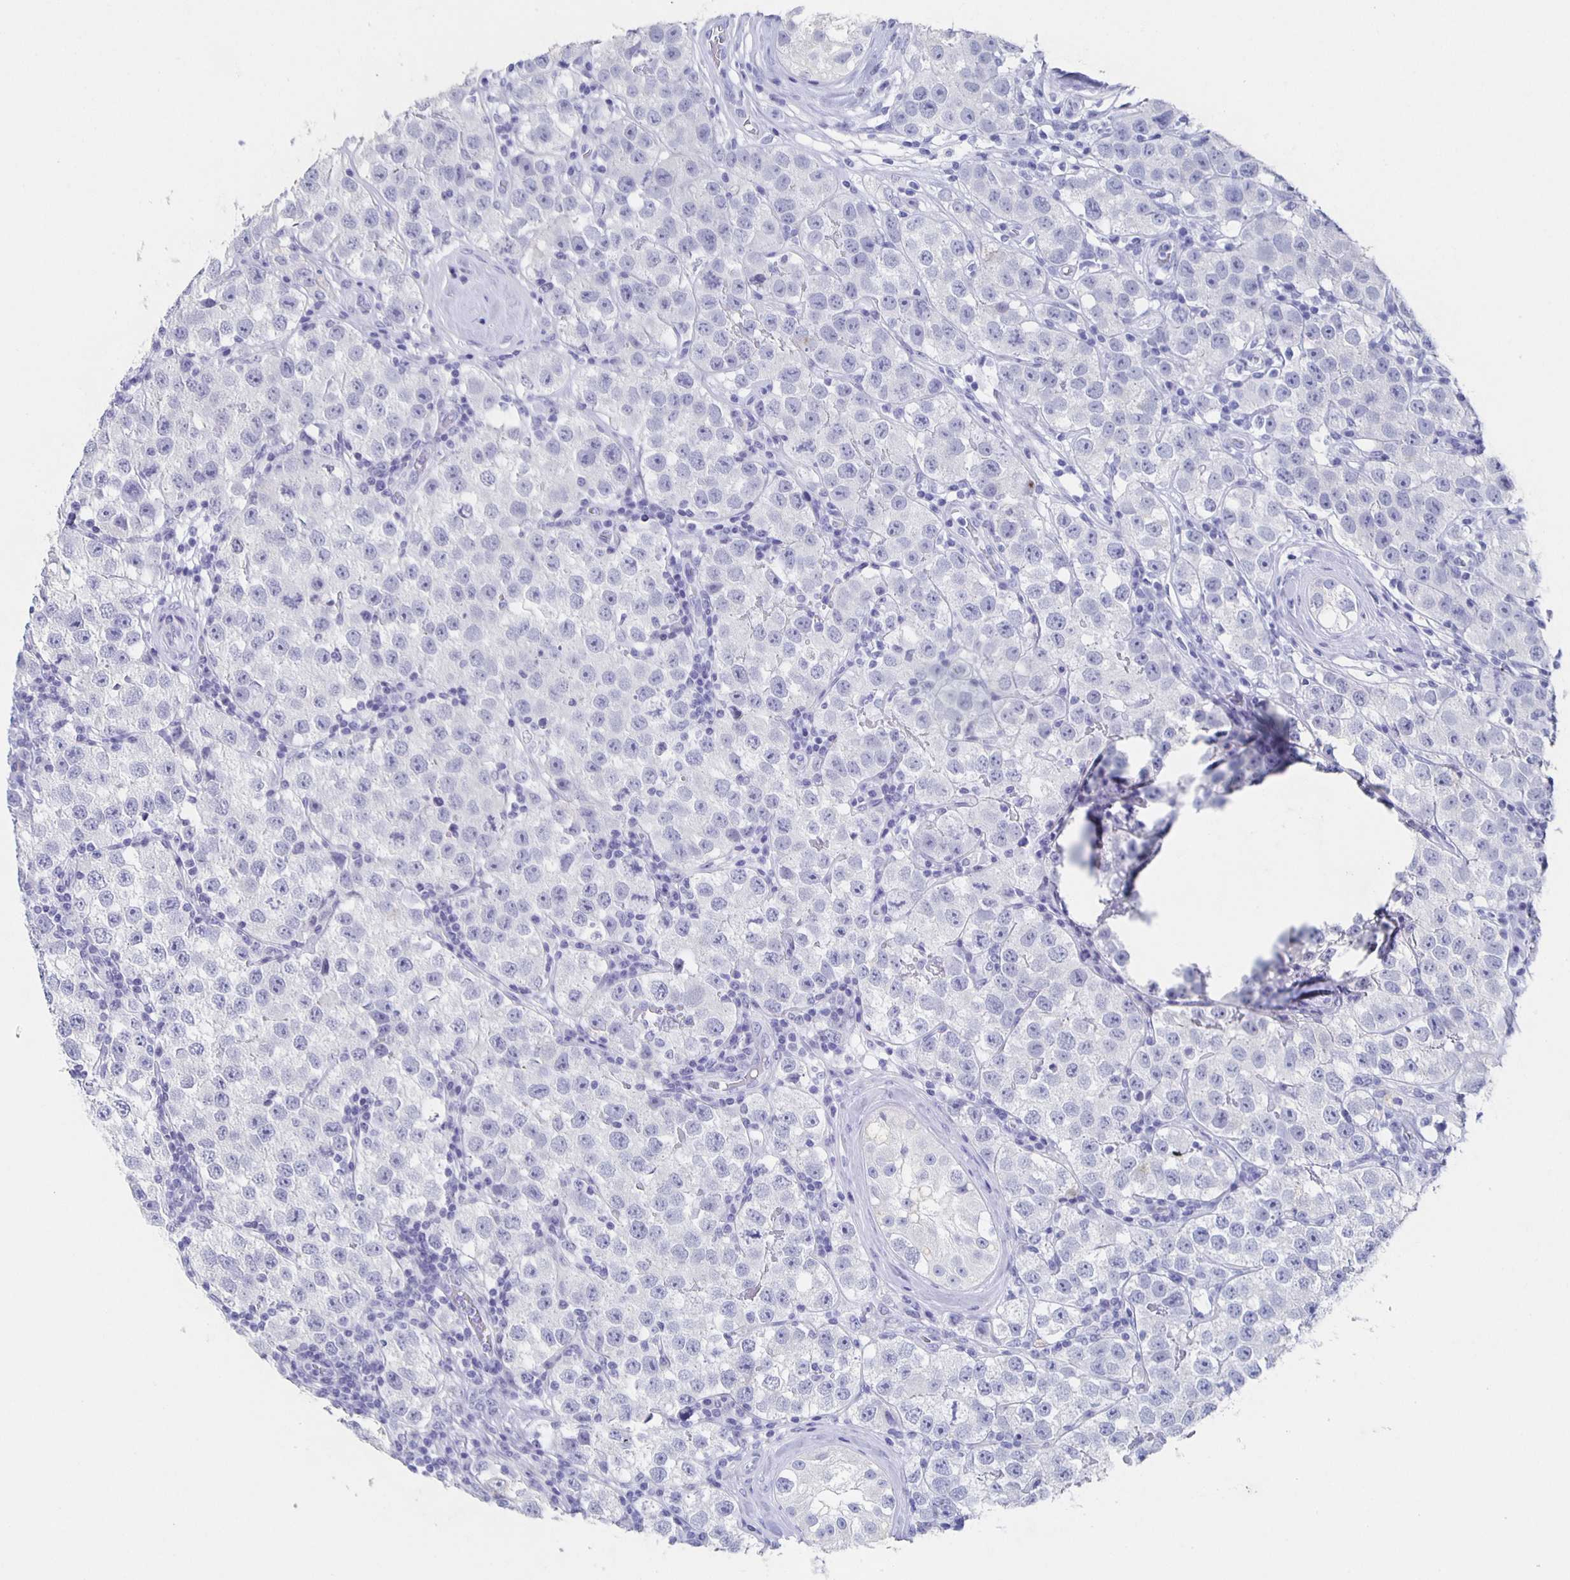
{"staining": {"intensity": "negative", "quantity": "none", "location": "none"}, "tissue": "testis cancer", "cell_type": "Tumor cells", "image_type": "cancer", "snomed": [{"axis": "morphology", "description": "Seminoma, NOS"}, {"axis": "topography", "description": "Testis"}], "caption": "Tumor cells are negative for protein expression in human testis seminoma. The staining is performed using DAB brown chromogen with nuclei counter-stained in using hematoxylin.", "gene": "SLC34A2", "patient": {"sex": "male", "age": 34}}